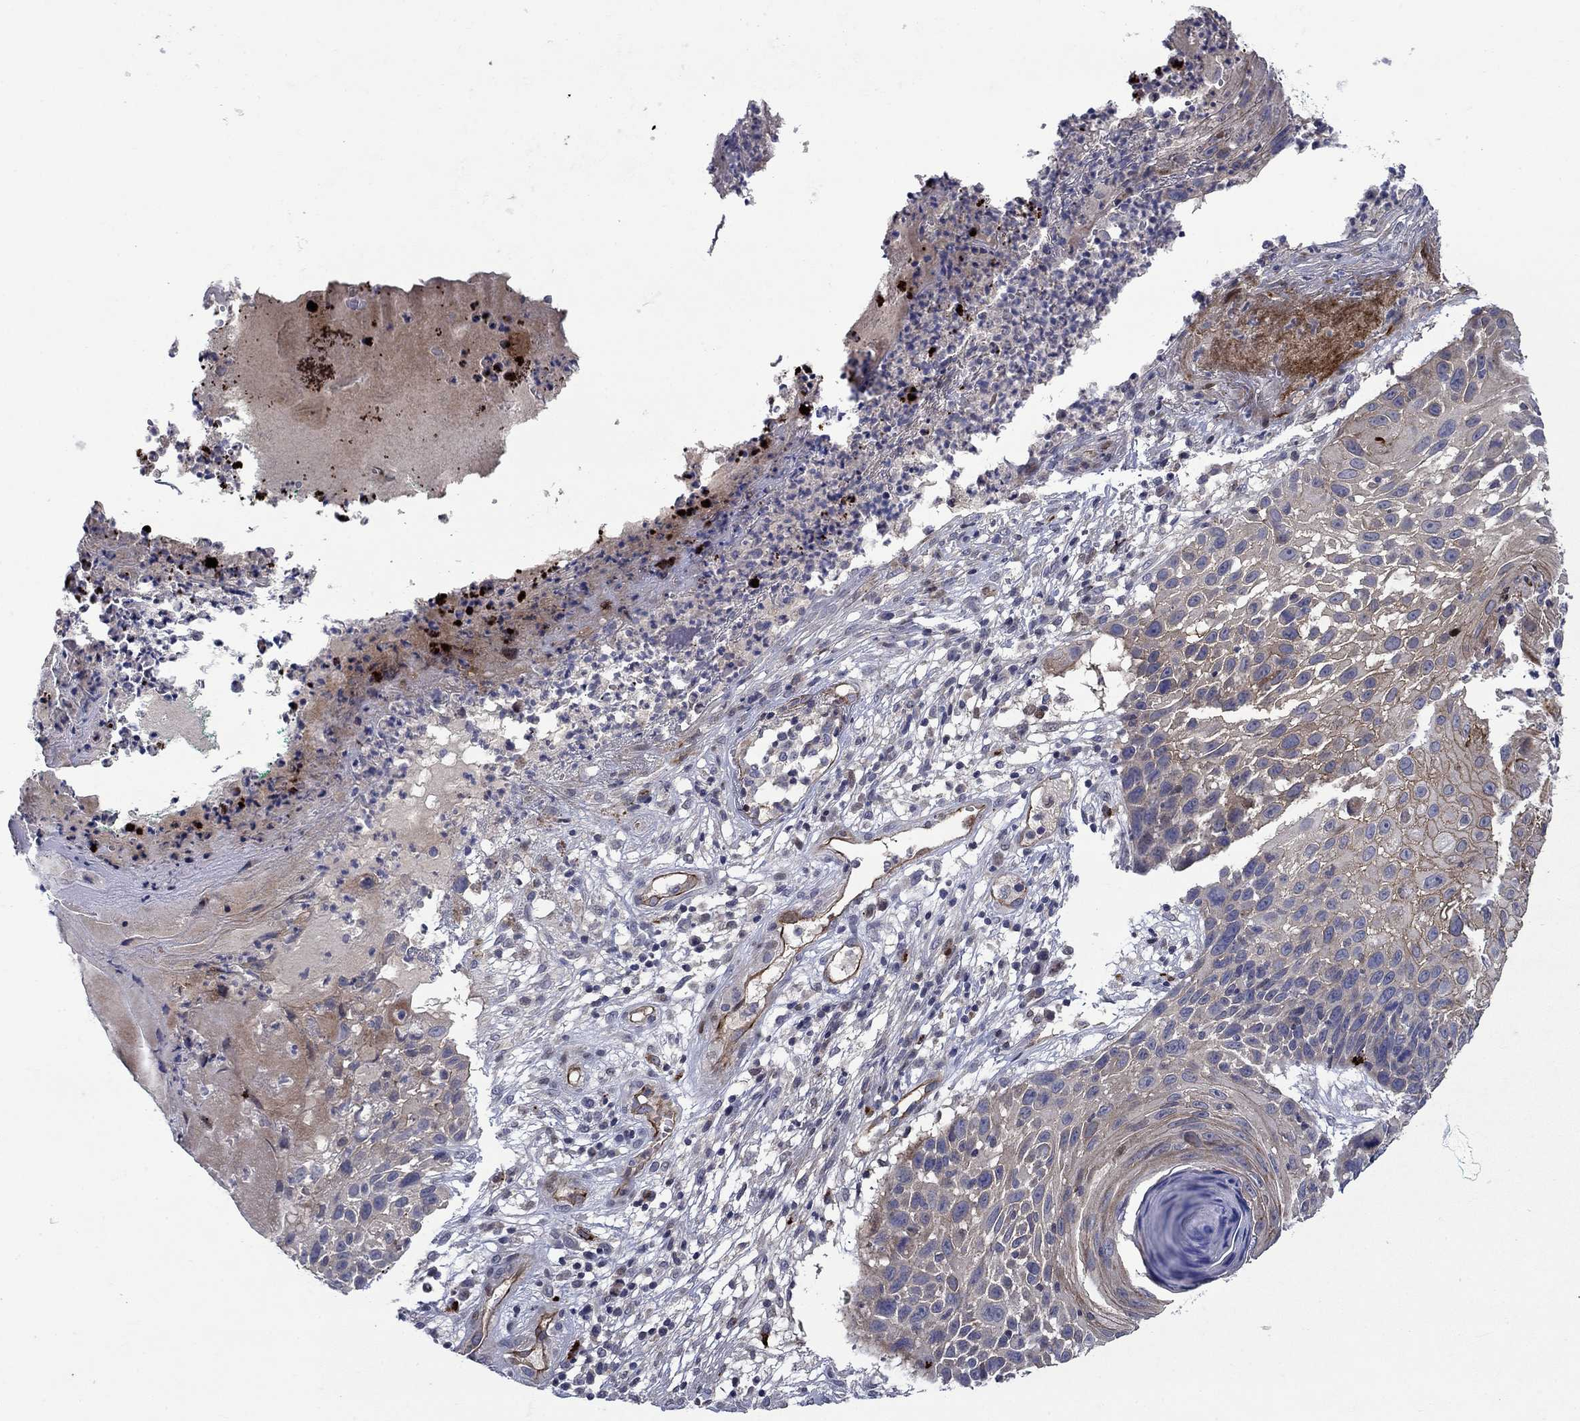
{"staining": {"intensity": "moderate", "quantity": "25%-75%", "location": "cytoplasmic/membranous"}, "tissue": "skin cancer", "cell_type": "Tumor cells", "image_type": "cancer", "snomed": [{"axis": "morphology", "description": "Squamous cell carcinoma, NOS"}, {"axis": "topography", "description": "Skin"}], "caption": "Moderate cytoplasmic/membranous staining for a protein is present in approximately 25%-75% of tumor cells of squamous cell carcinoma (skin) using IHC.", "gene": "SLC7A1", "patient": {"sex": "male", "age": 92}}